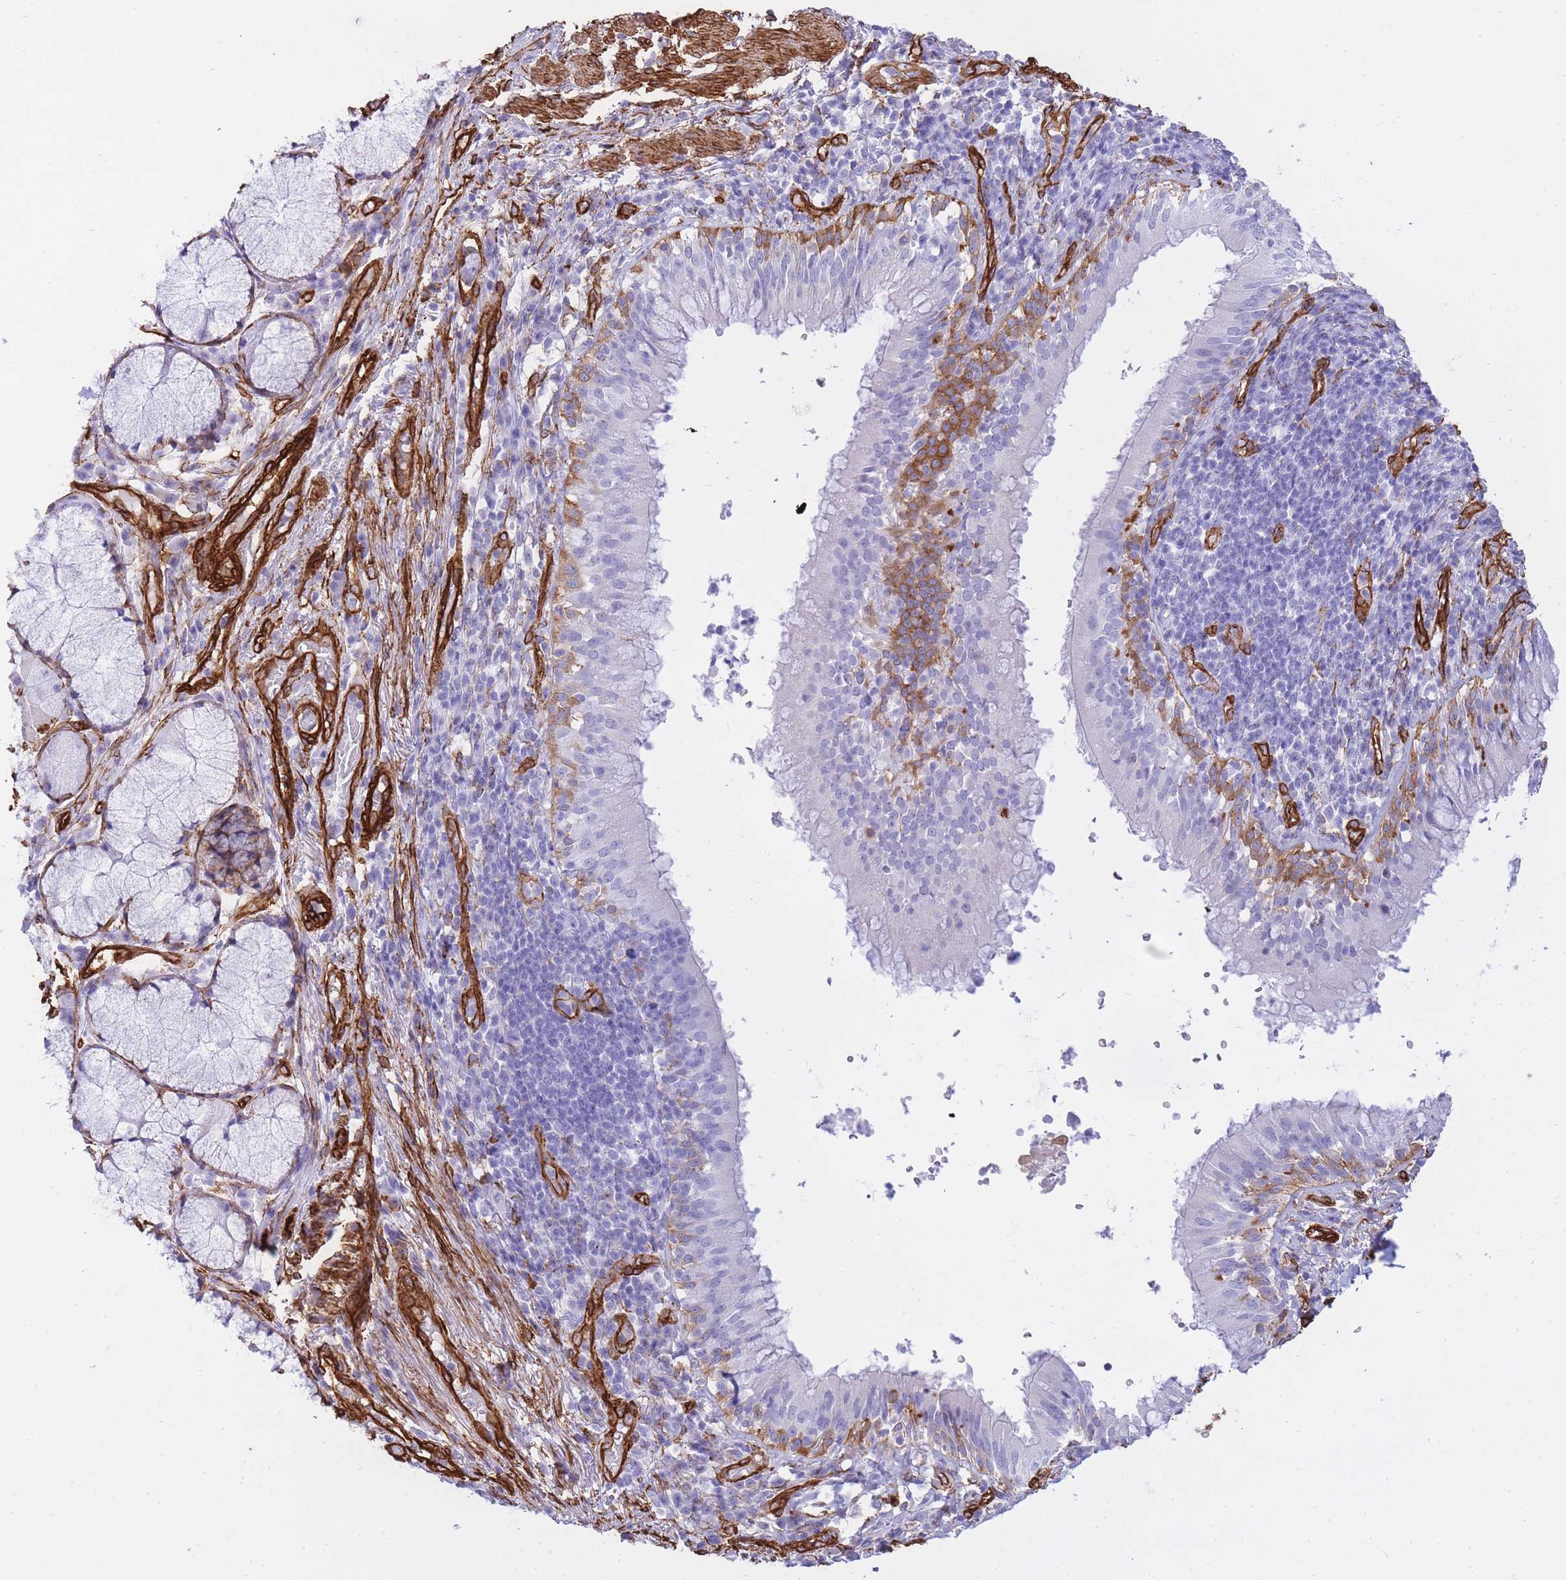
{"staining": {"intensity": "strong", "quantity": ">75%", "location": "cytoplasmic/membranous"}, "tissue": "adipose tissue", "cell_type": "Adipocytes", "image_type": "normal", "snomed": [{"axis": "morphology", "description": "Normal tissue, NOS"}, {"axis": "topography", "description": "Cartilage tissue"}, {"axis": "topography", "description": "Bronchus"}], "caption": "A micrograph of adipose tissue stained for a protein exhibits strong cytoplasmic/membranous brown staining in adipocytes. Using DAB (3,3'-diaminobenzidine) (brown) and hematoxylin (blue) stains, captured at high magnification using brightfield microscopy.", "gene": "CAVIN1", "patient": {"sex": "male", "age": 56}}